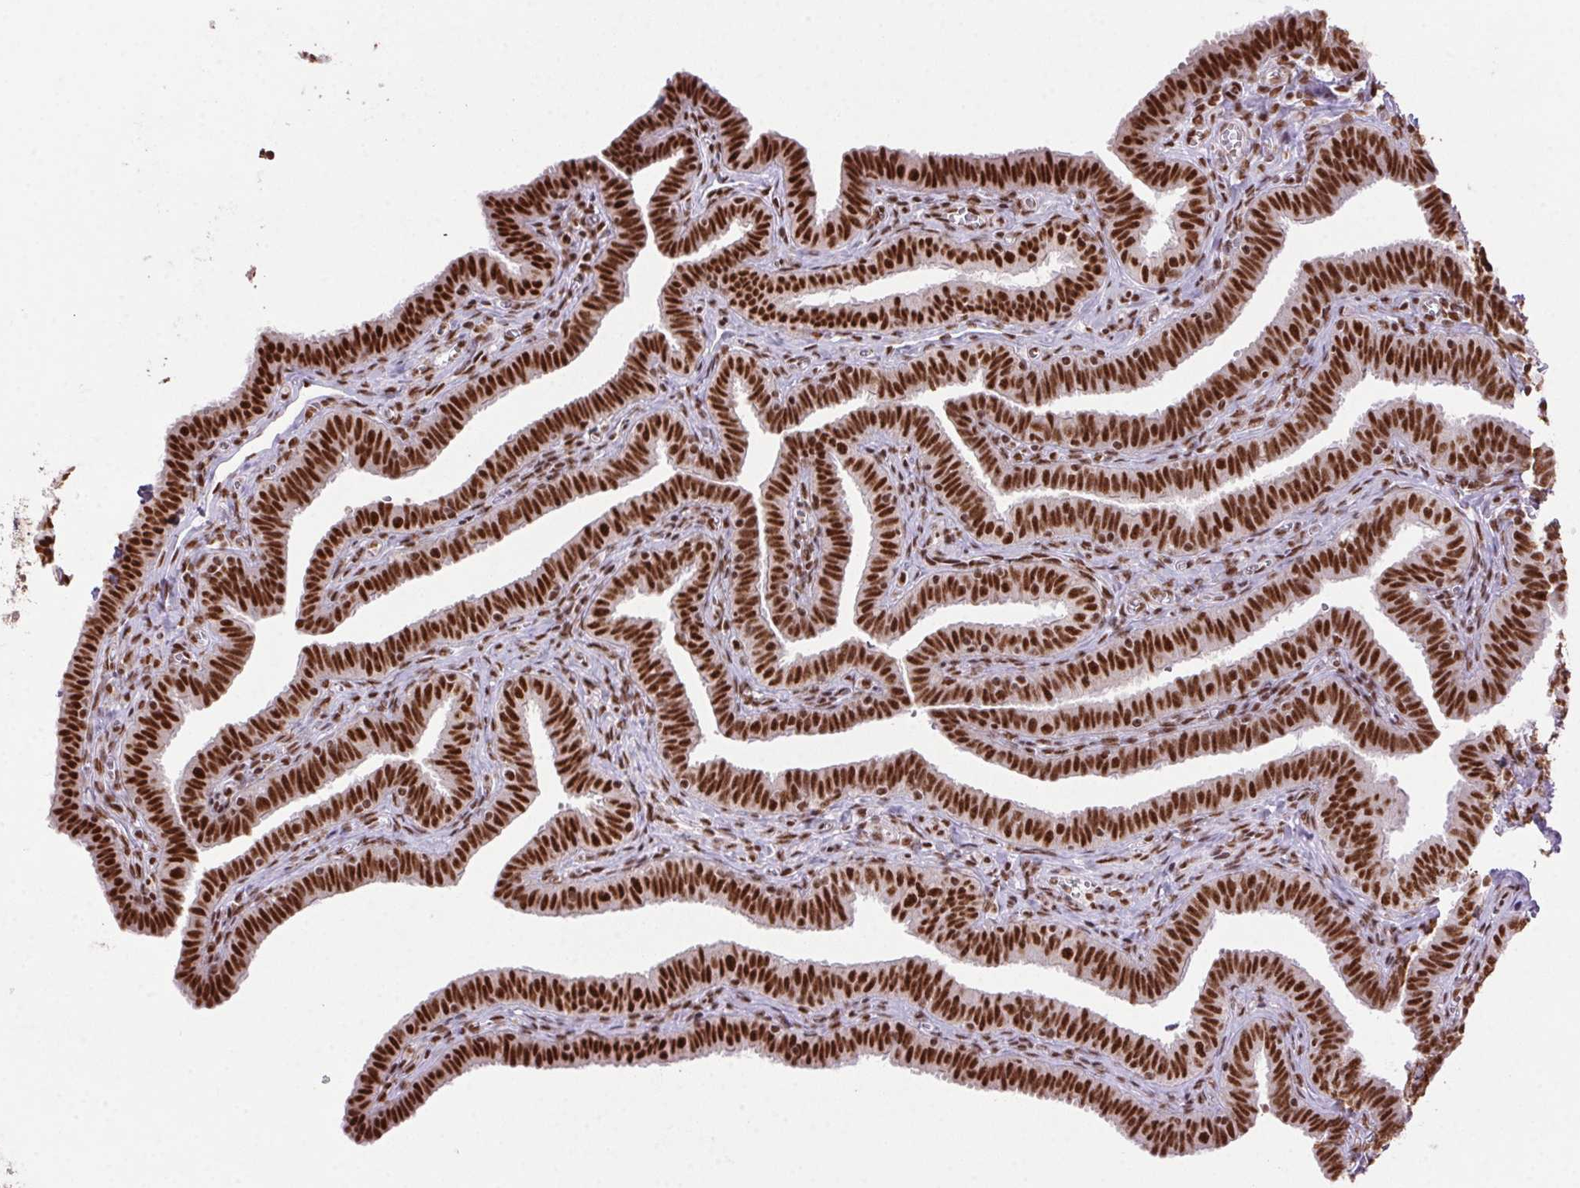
{"staining": {"intensity": "strong", "quantity": ">75%", "location": "nuclear"}, "tissue": "fallopian tube", "cell_type": "Glandular cells", "image_type": "normal", "snomed": [{"axis": "morphology", "description": "Normal tissue, NOS"}, {"axis": "topography", "description": "Fallopian tube"}], "caption": "The histopathology image reveals immunohistochemical staining of unremarkable fallopian tube. There is strong nuclear staining is appreciated in about >75% of glandular cells.", "gene": "ZNF207", "patient": {"sex": "female", "age": 25}}